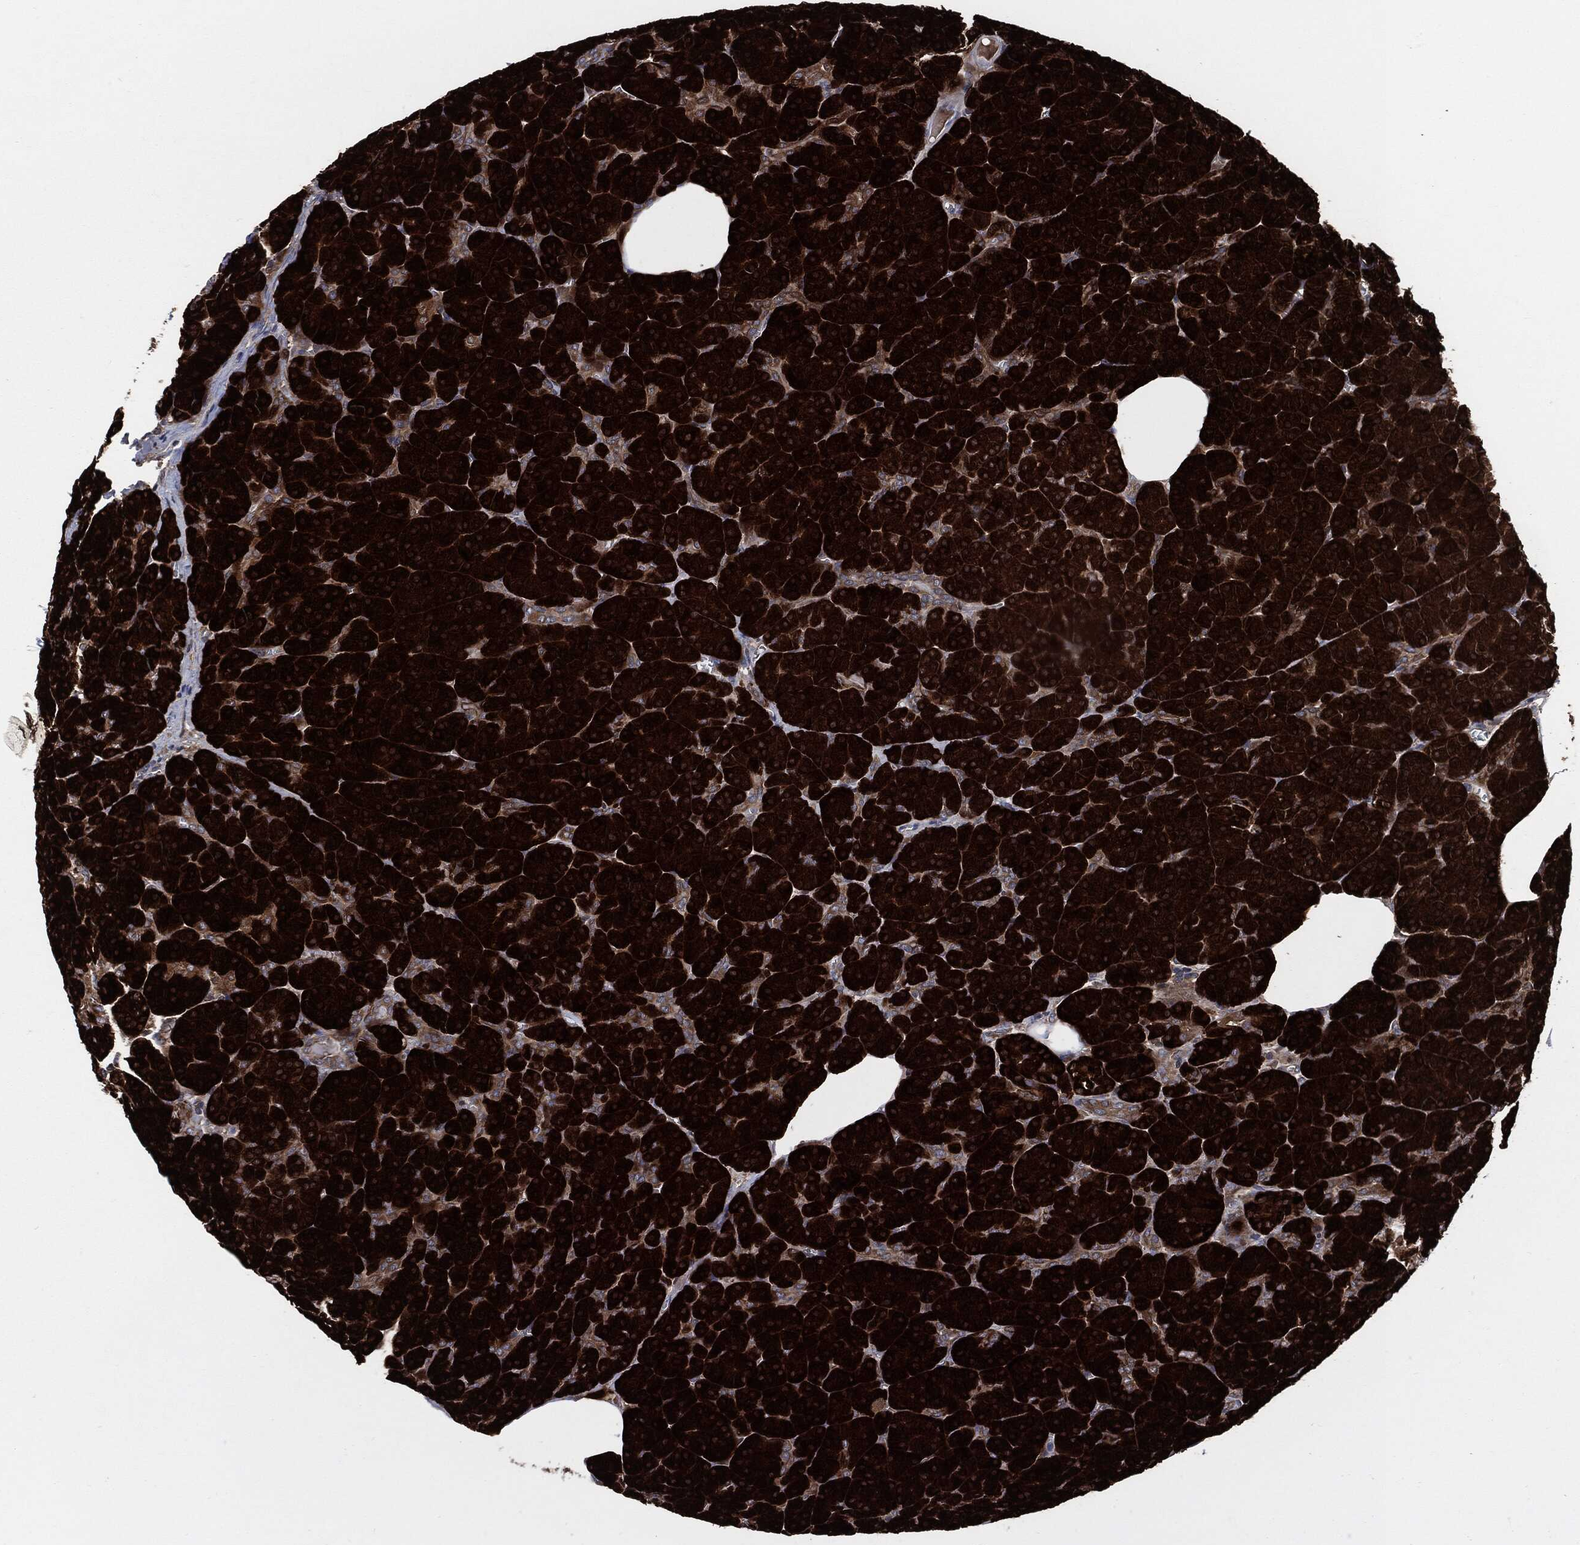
{"staining": {"intensity": "strong", "quantity": ">75%", "location": "cytoplasmic/membranous"}, "tissue": "pancreas", "cell_type": "Exocrine glandular cells", "image_type": "normal", "snomed": [{"axis": "morphology", "description": "Normal tissue, NOS"}, {"axis": "topography", "description": "Pancreas"}], "caption": "A brown stain shows strong cytoplasmic/membranous staining of a protein in exocrine glandular cells of benign pancreas. The staining was performed using DAB to visualize the protein expression in brown, while the nuclei were stained in blue with hematoxylin (Magnification: 20x).", "gene": "XPNPEP1", "patient": {"sex": "male", "age": 61}}